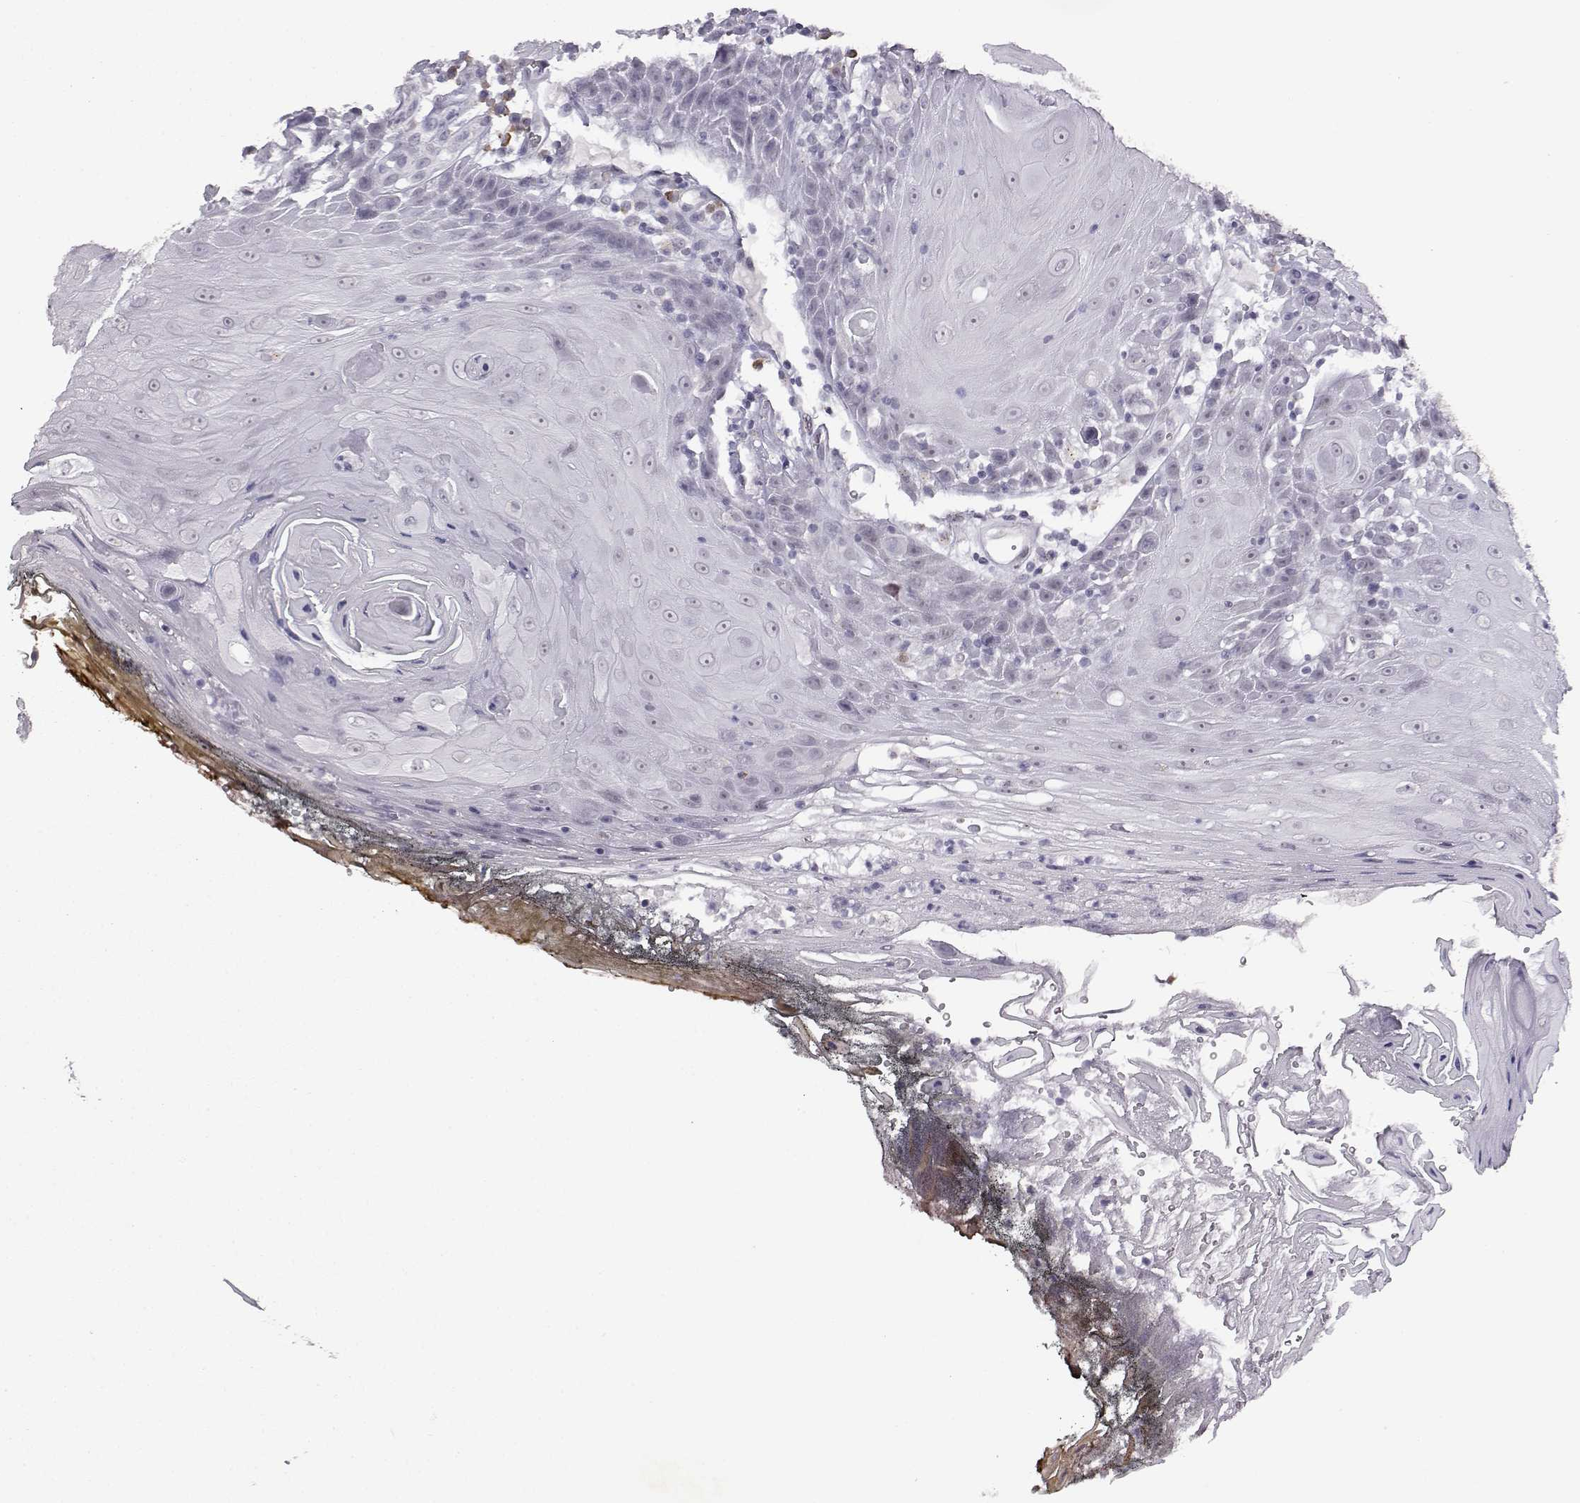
{"staining": {"intensity": "negative", "quantity": "none", "location": "none"}, "tissue": "head and neck cancer", "cell_type": "Tumor cells", "image_type": "cancer", "snomed": [{"axis": "morphology", "description": "Squamous cell carcinoma, NOS"}, {"axis": "topography", "description": "Head-Neck"}], "caption": "This is a photomicrograph of immunohistochemistry staining of head and neck cancer, which shows no expression in tumor cells.", "gene": "VGF", "patient": {"sex": "male", "age": 52}}